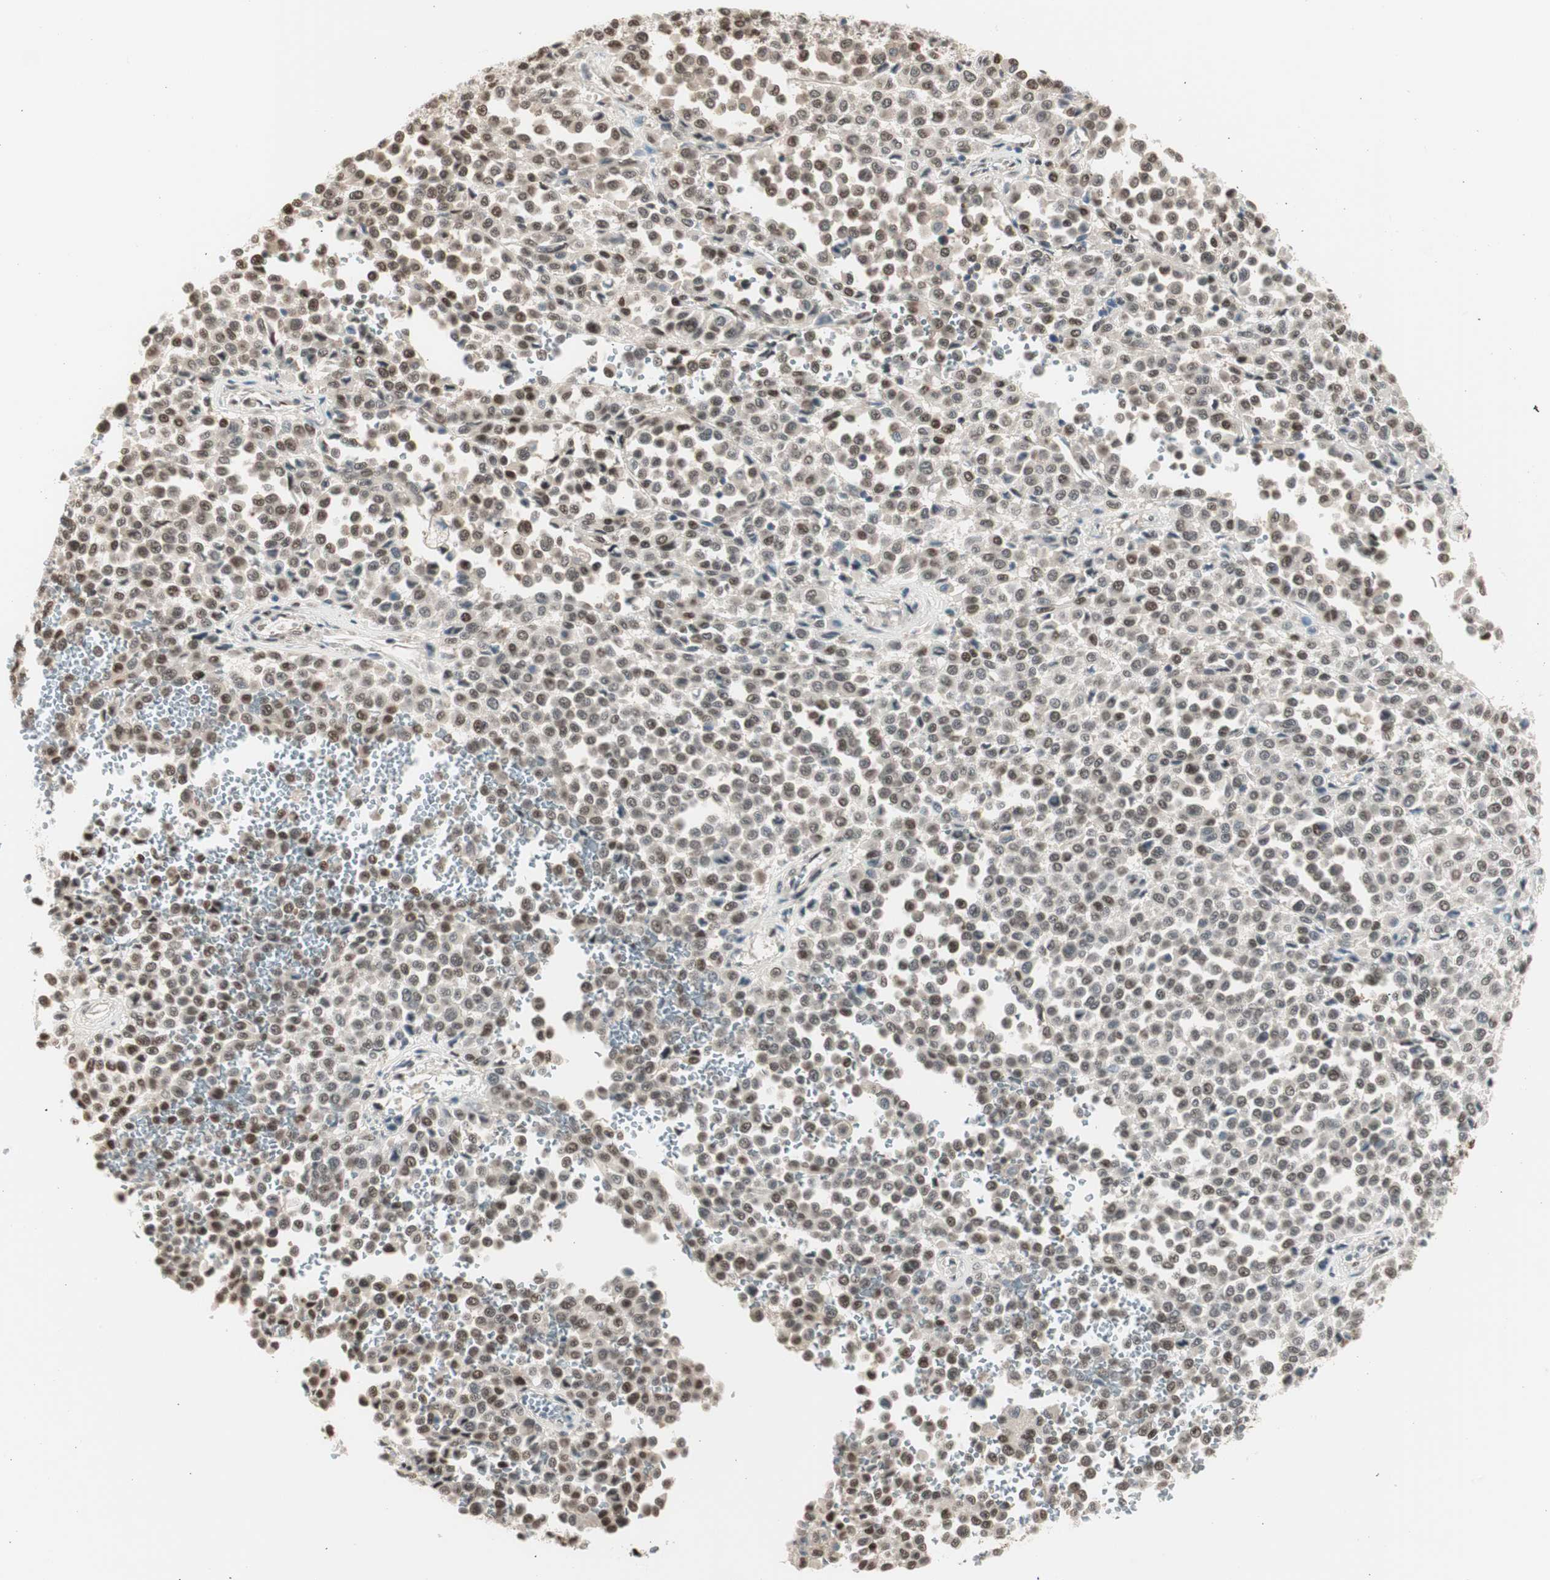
{"staining": {"intensity": "strong", "quantity": ">75%", "location": "nuclear"}, "tissue": "melanoma", "cell_type": "Tumor cells", "image_type": "cancer", "snomed": [{"axis": "morphology", "description": "Malignant melanoma, Metastatic site"}, {"axis": "topography", "description": "Pancreas"}], "caption": "Malignant melanoma (metastatic site) tissue demonstrates strong nuclear positivity in about >75% of tumor cells", "gene": "LONP2", "patient": {"sex": "female", "age": 30}}